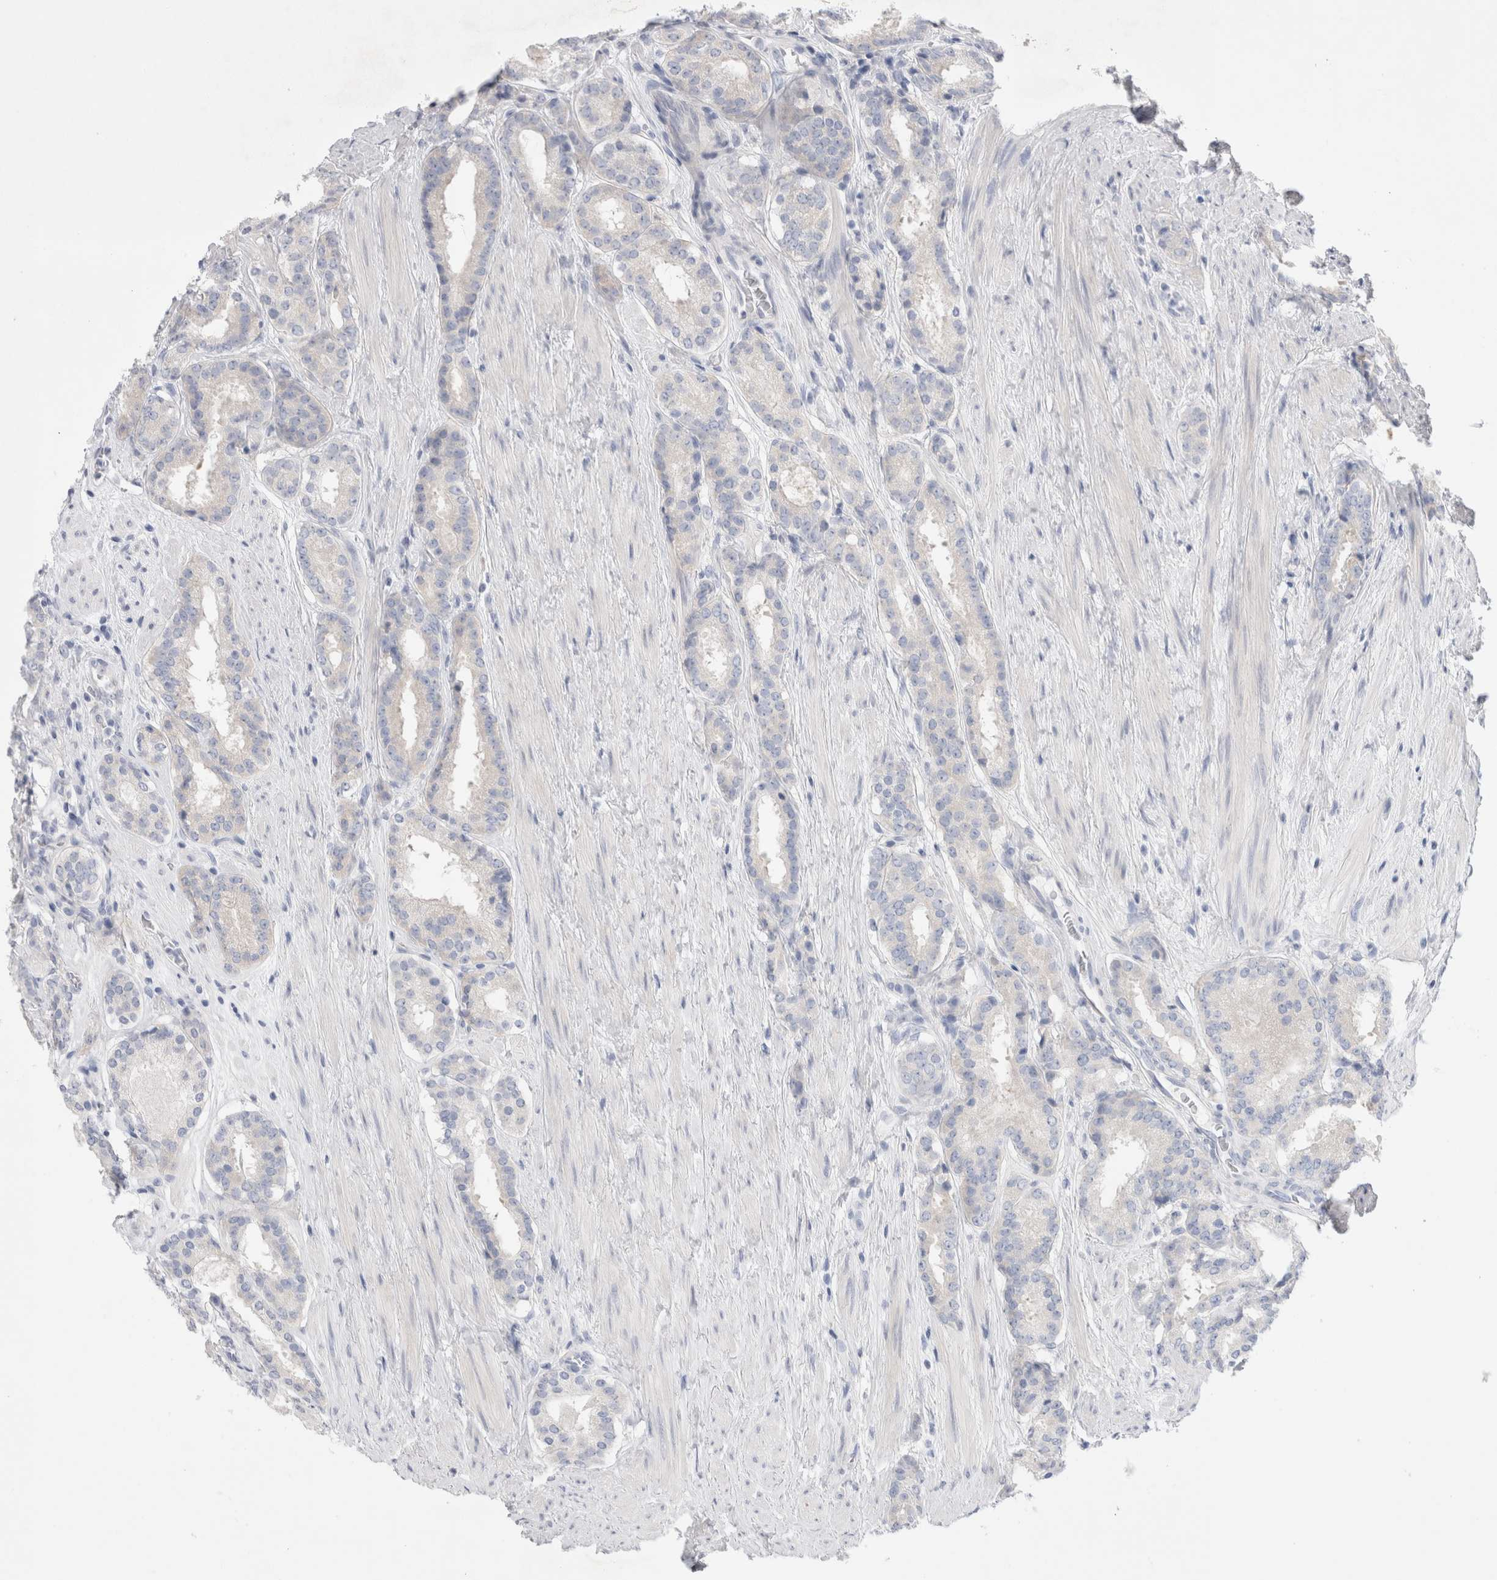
{"staining": {"intensity": "negative", "quantity": "none", "location": "none"}, "tissue": "prostate cancer", "cell_type": "Tumor cells", "image_type": "cancer", "snomed": [{"axis": "morphology", "description": "Adenocarcinoma, Low grade"}, {"axis": "topography", "description": "Prostate"}], "caption": "The image shows no staining of tumor cells in low-grade adenocarcinoma (prostate).", "gene": "RBM12B", "patient": {"sex": "male", "age": 69}}